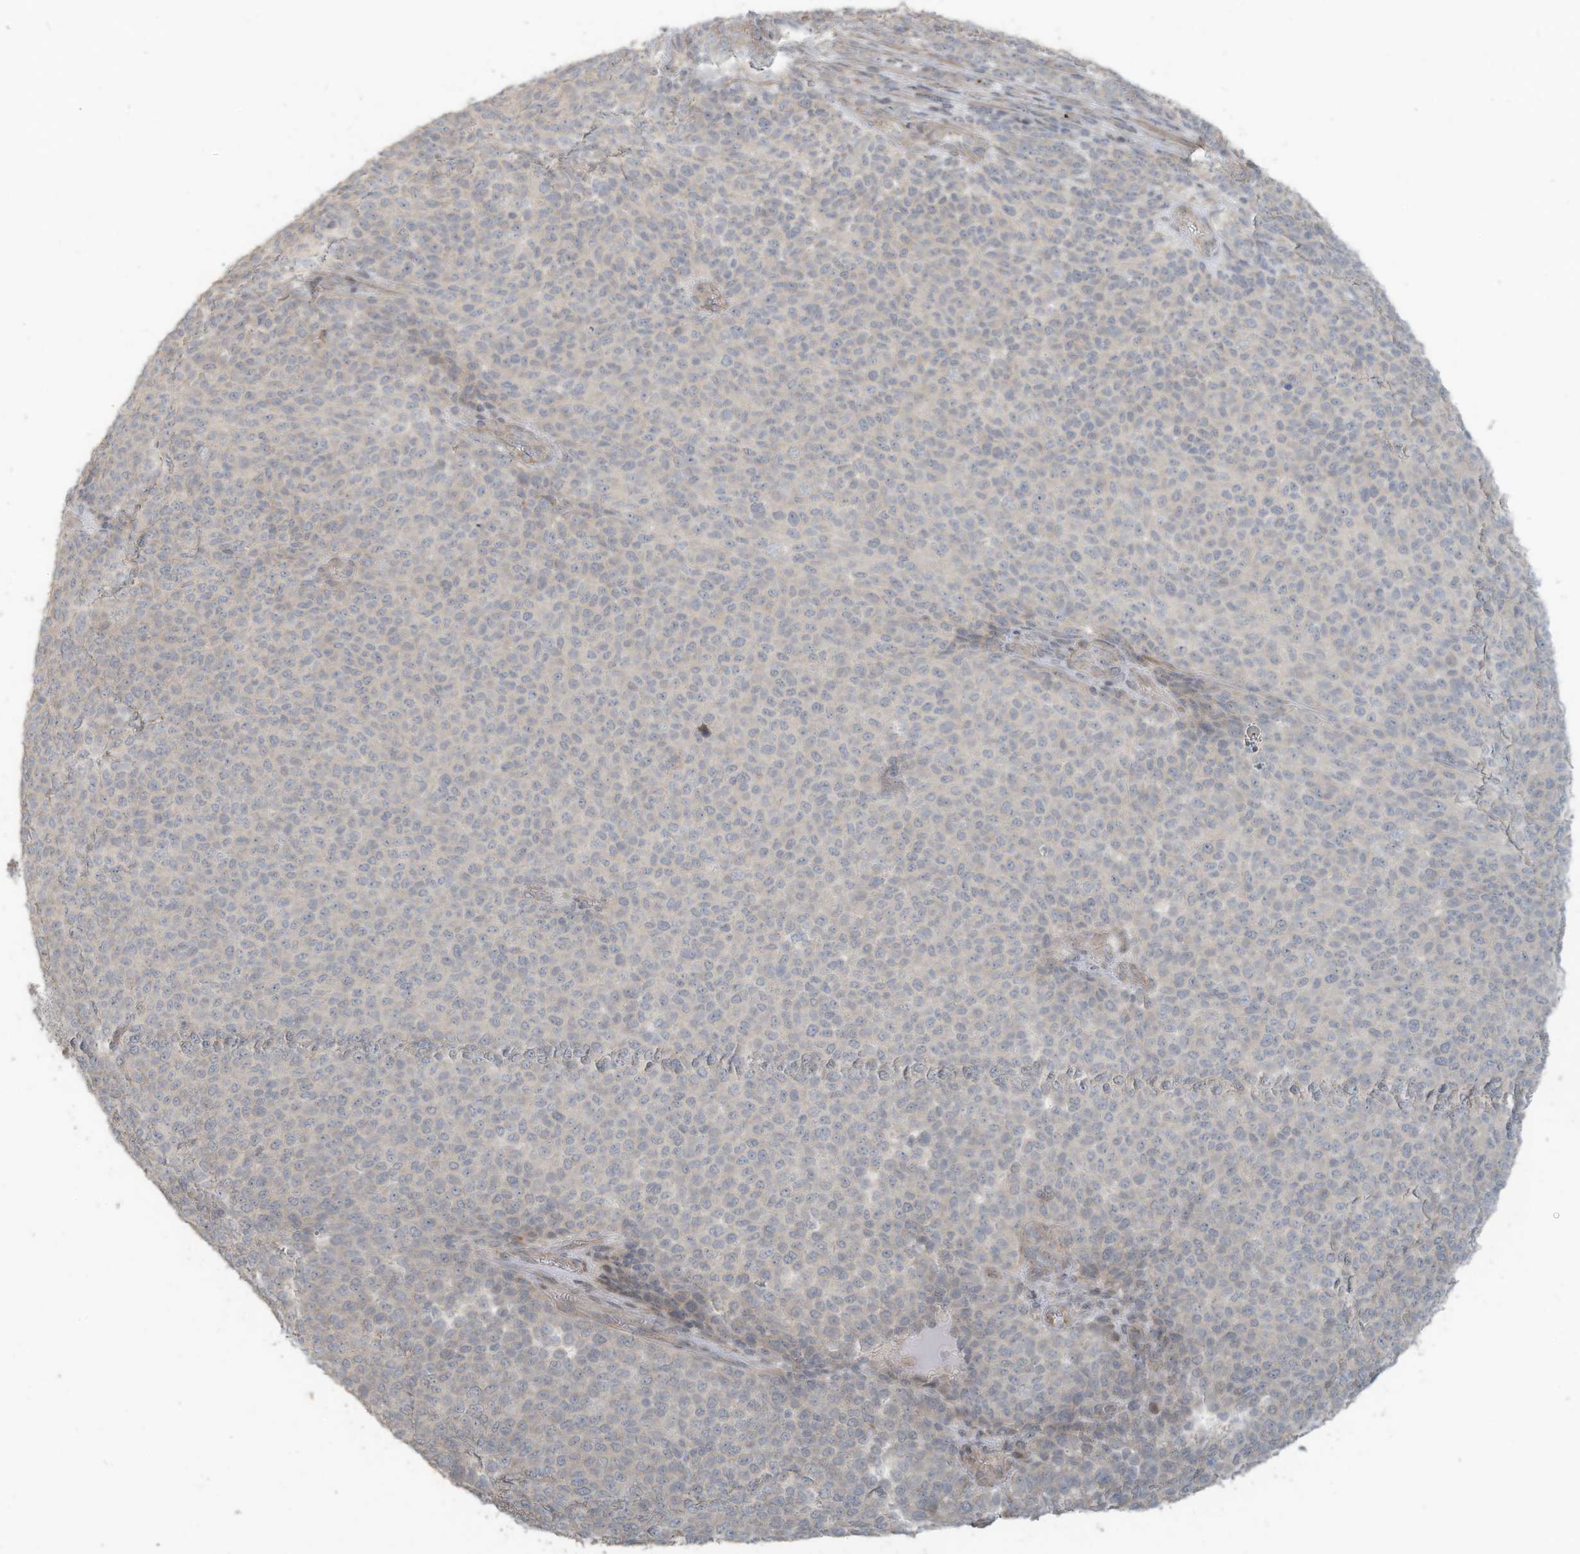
{"staining": {"intensity": "negative", "quantity": "none", "location": "none"}, "tissue": "melanoma", "cell_type": "Tumor cells", "image_type": "cancer", "snomed": [{"axis": "morphology", "description": "Malignant melanoma, NOS"}, {"axis": "topography", "description": "Skin"}], "caption": "Image shows no protein expression in tumor cells of malignant melanoma tissue. (DAB (3,3'-diaminobenzidine) immunohistochemistry, high magnification).", "gene": "MAGIX", "patient": {"sex": "male", "age": 49}}